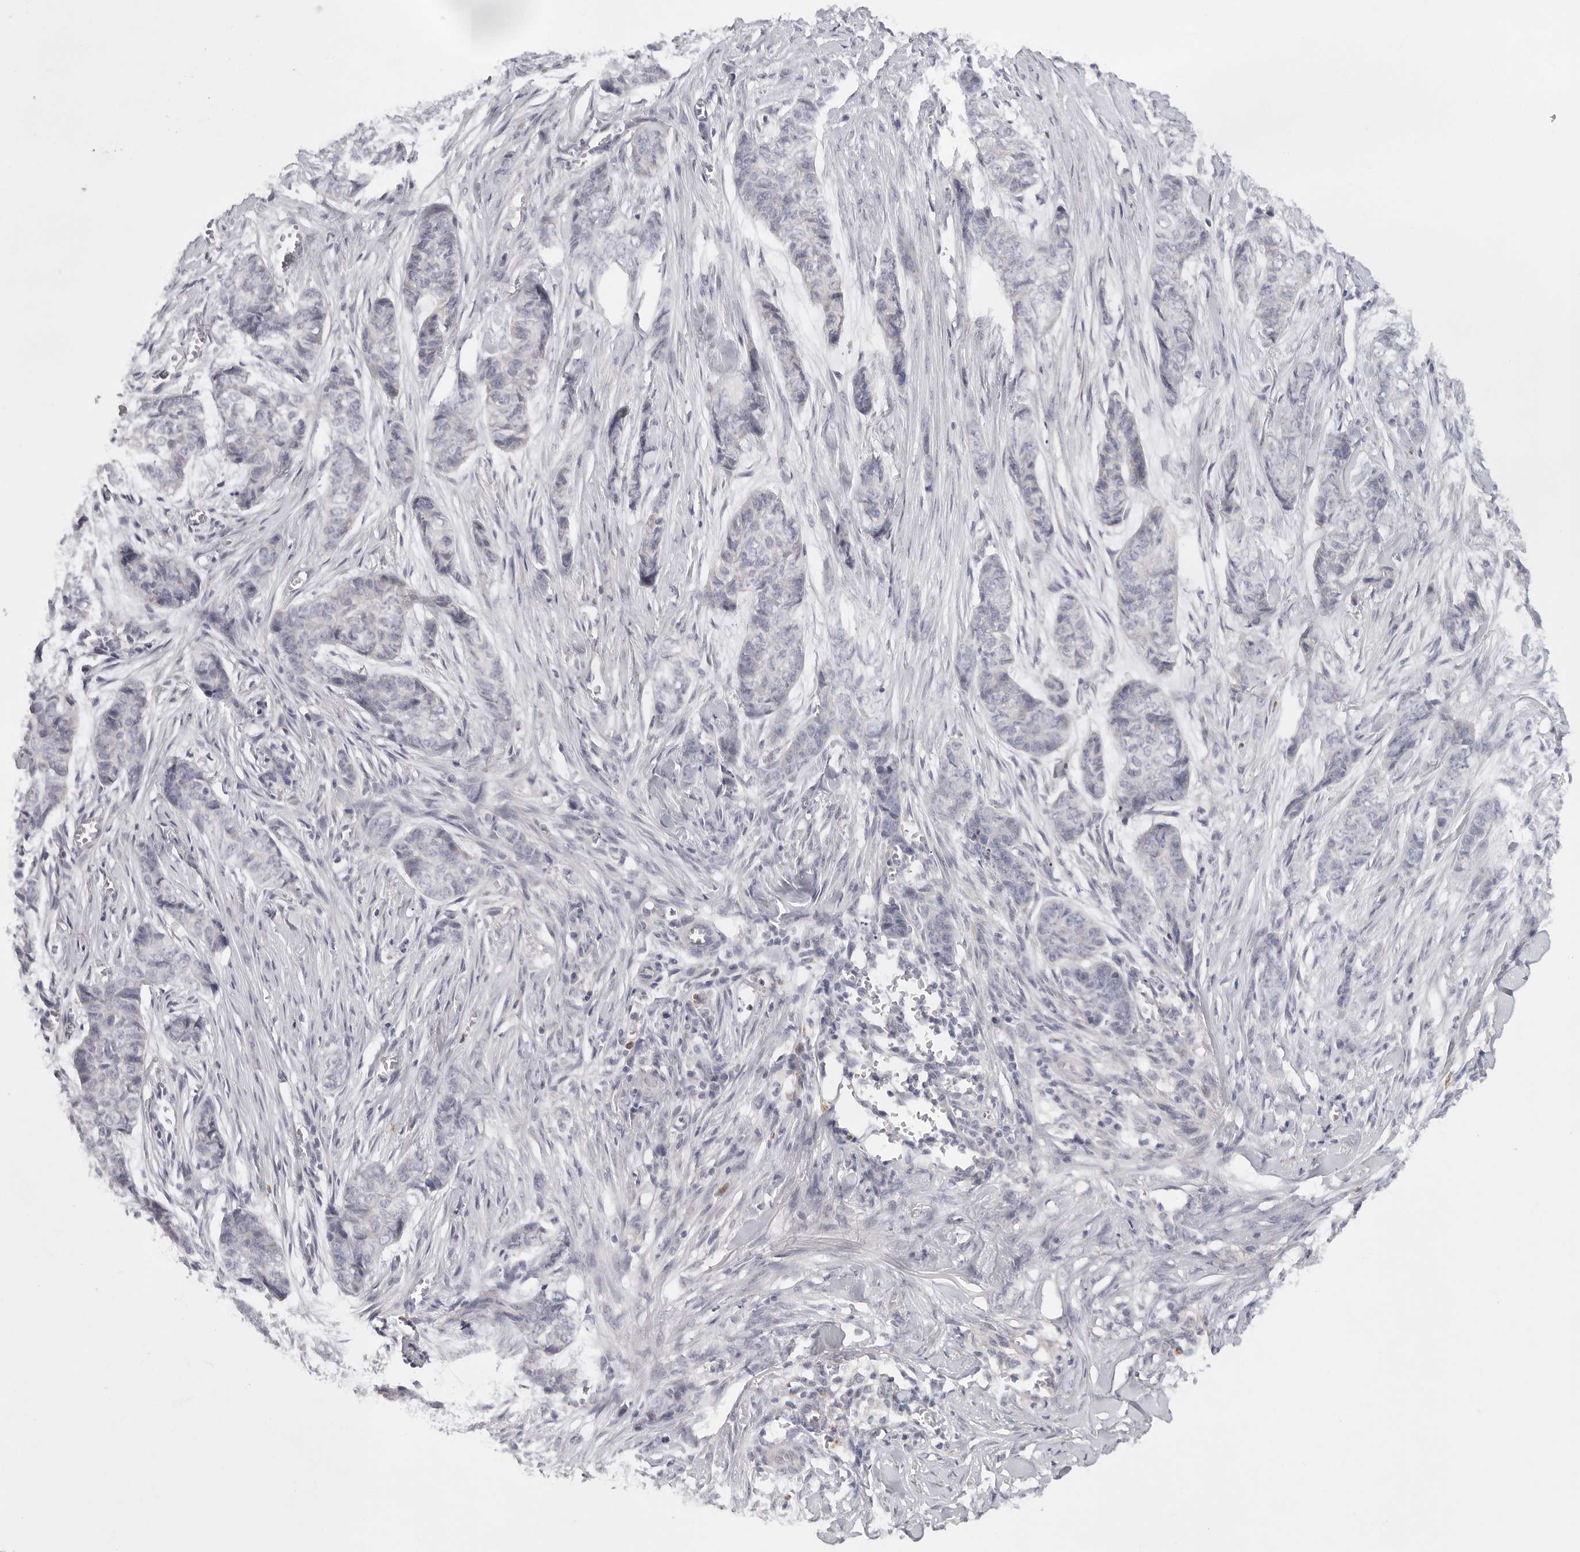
{"staining": {"intensity": "negative", "quantity": "none", "location": "none"}, "tissue": "skin cancer", "cell_type": "Tumor cells", "image_type": "cancer", "snomed": [{"axis": "morphology", "description": "Basal cell carcinoma"}, {"axis": "topography", "description": "Skin"}], "caption": "The IHC histopathology image has no significant expression in tumor cells of skin cancer tissue.", "gene": "ELP3", "patient": {"sex": "female", "age": 64}}